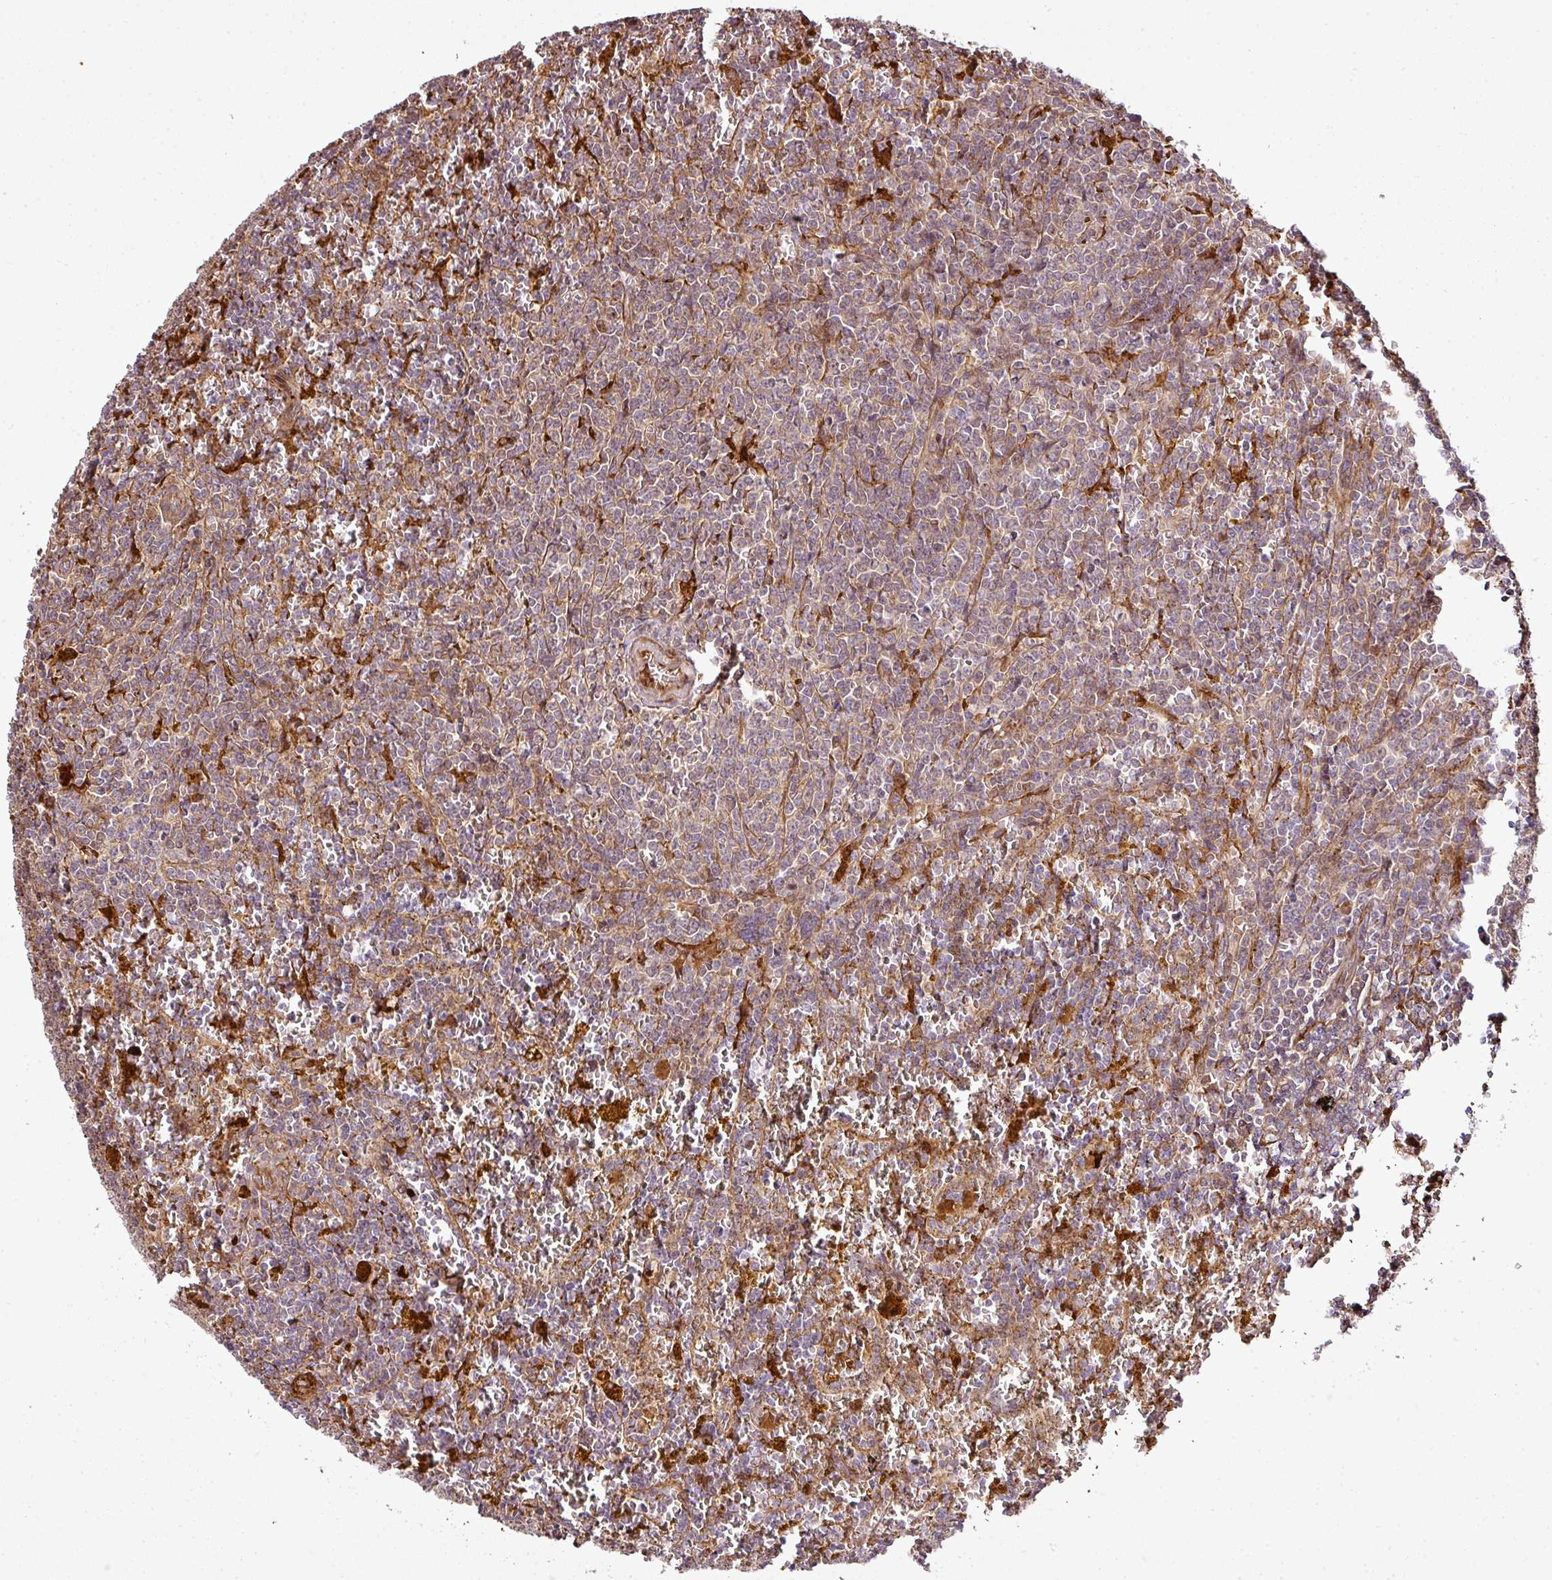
{"staining": {"intensity": "weak", "quantity": ">75%", "location": "cytoplasmic/membranous"}, "tissue": "lymphoma", "cell_type": "Tumor cells", "image_type": "cancer", "snomed": [{"axis": "morphology", "description": "Malignant lymphoma, non-Hodgkin's type, Low grade"}, {"axis": "topography", "description": "Spleen"}, {"axis": "topography", "description": "Lymph node"}], "caption": "DAB immunohistochemical staining of human lymphoma demonstrates weak cytoplasmic/membranous protein expression in approximately >75% of tumor cells.", "gene": "ATAT1", "patient": {"sex": "female", "age": 66}}